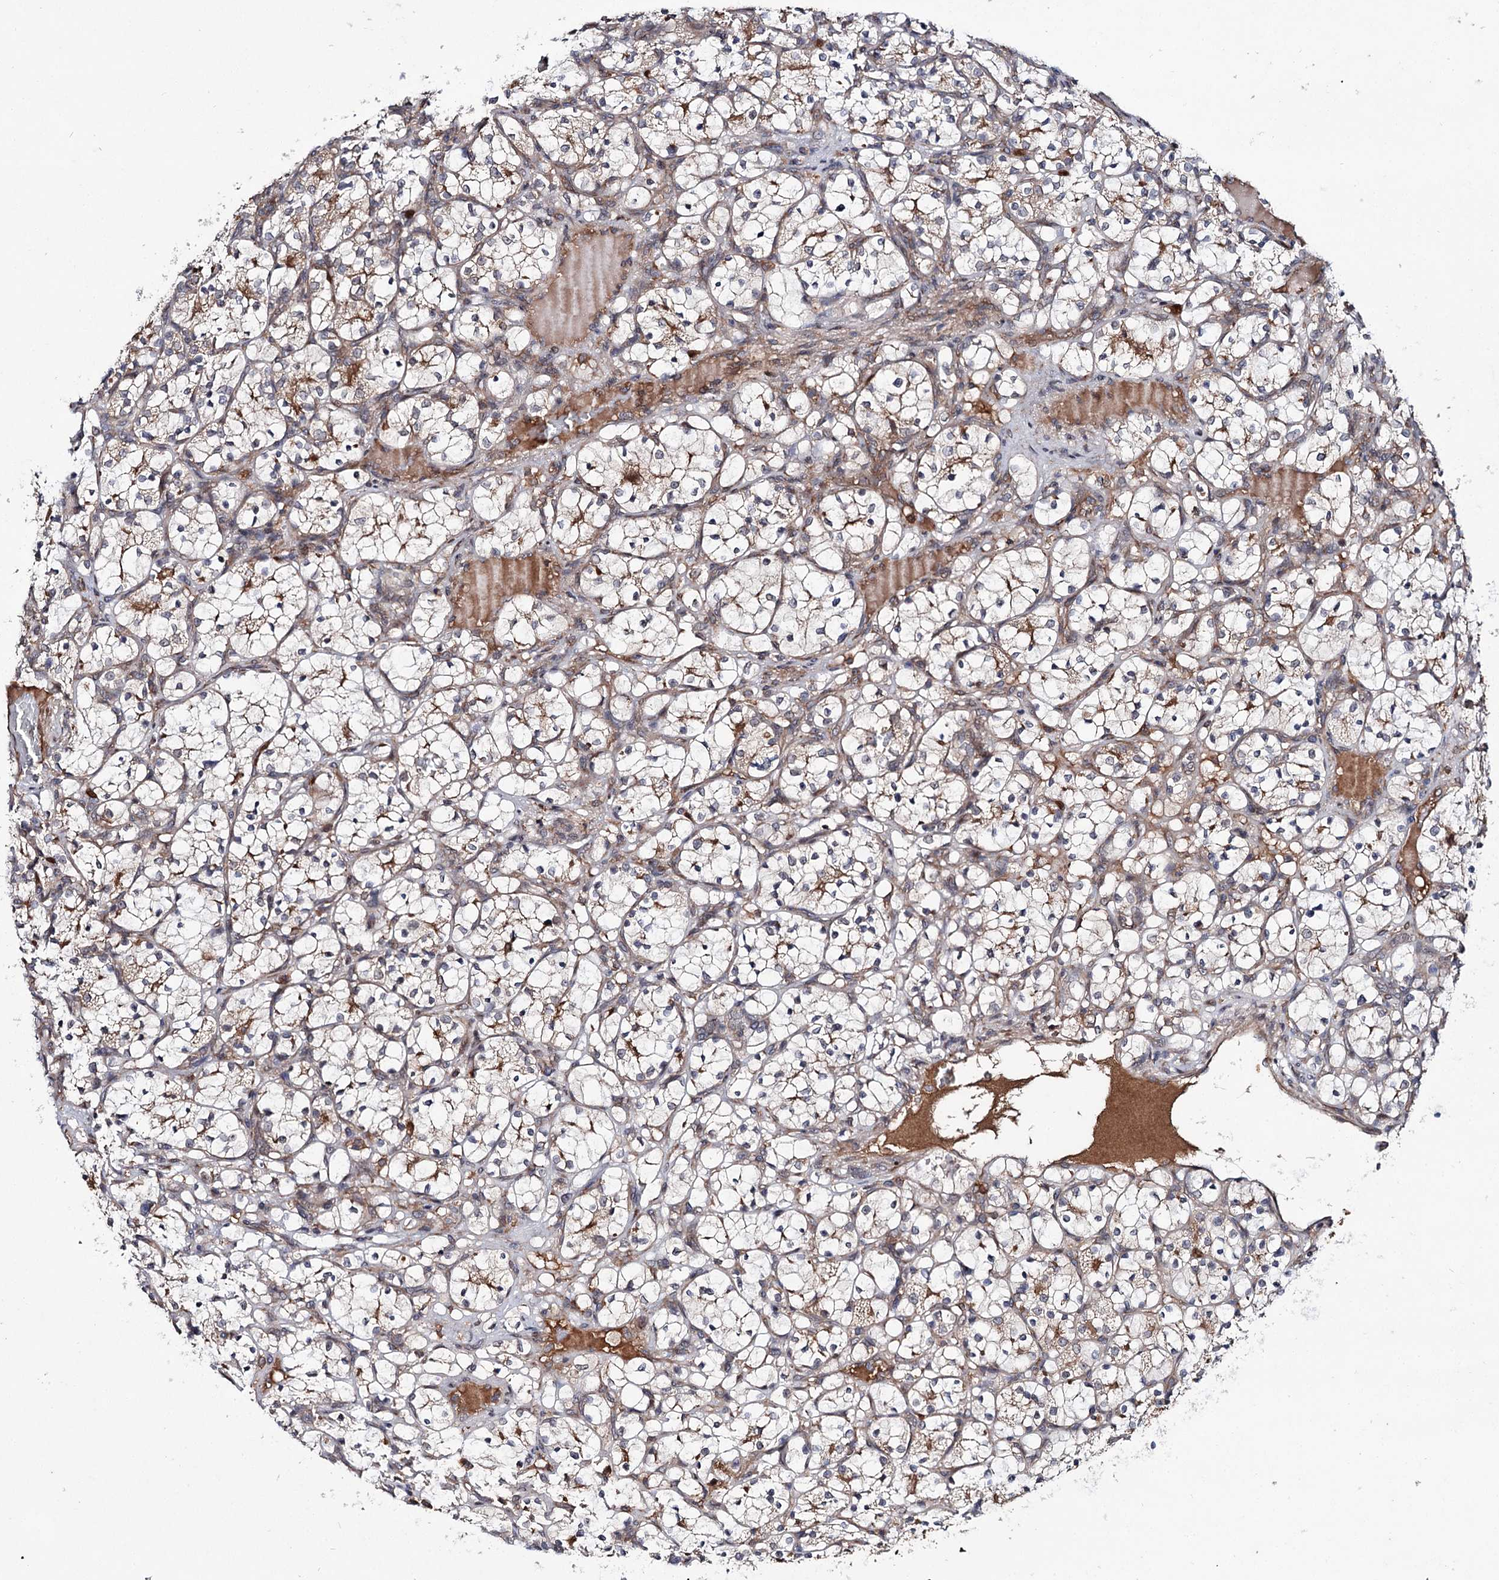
{"staining": {"intensity": "weak", "quantity": "<25%", "location": "cytoplasmic/membranous"}, "tissue": "renal cancer", "cell_type": "Tumor cells", "image_type": "cancer", "snomed": [{"axis": "morphology", "description": "Adenocarcinoma, NOS"}, {"axis": "topography", "description": "Kidney"}], "caption": "Image shows no protein positivity in tumor cells of adenocarcinoma (renal) tissue.", "gene": "PTPN3", "patient": {"sex": "female", "age": 69}}